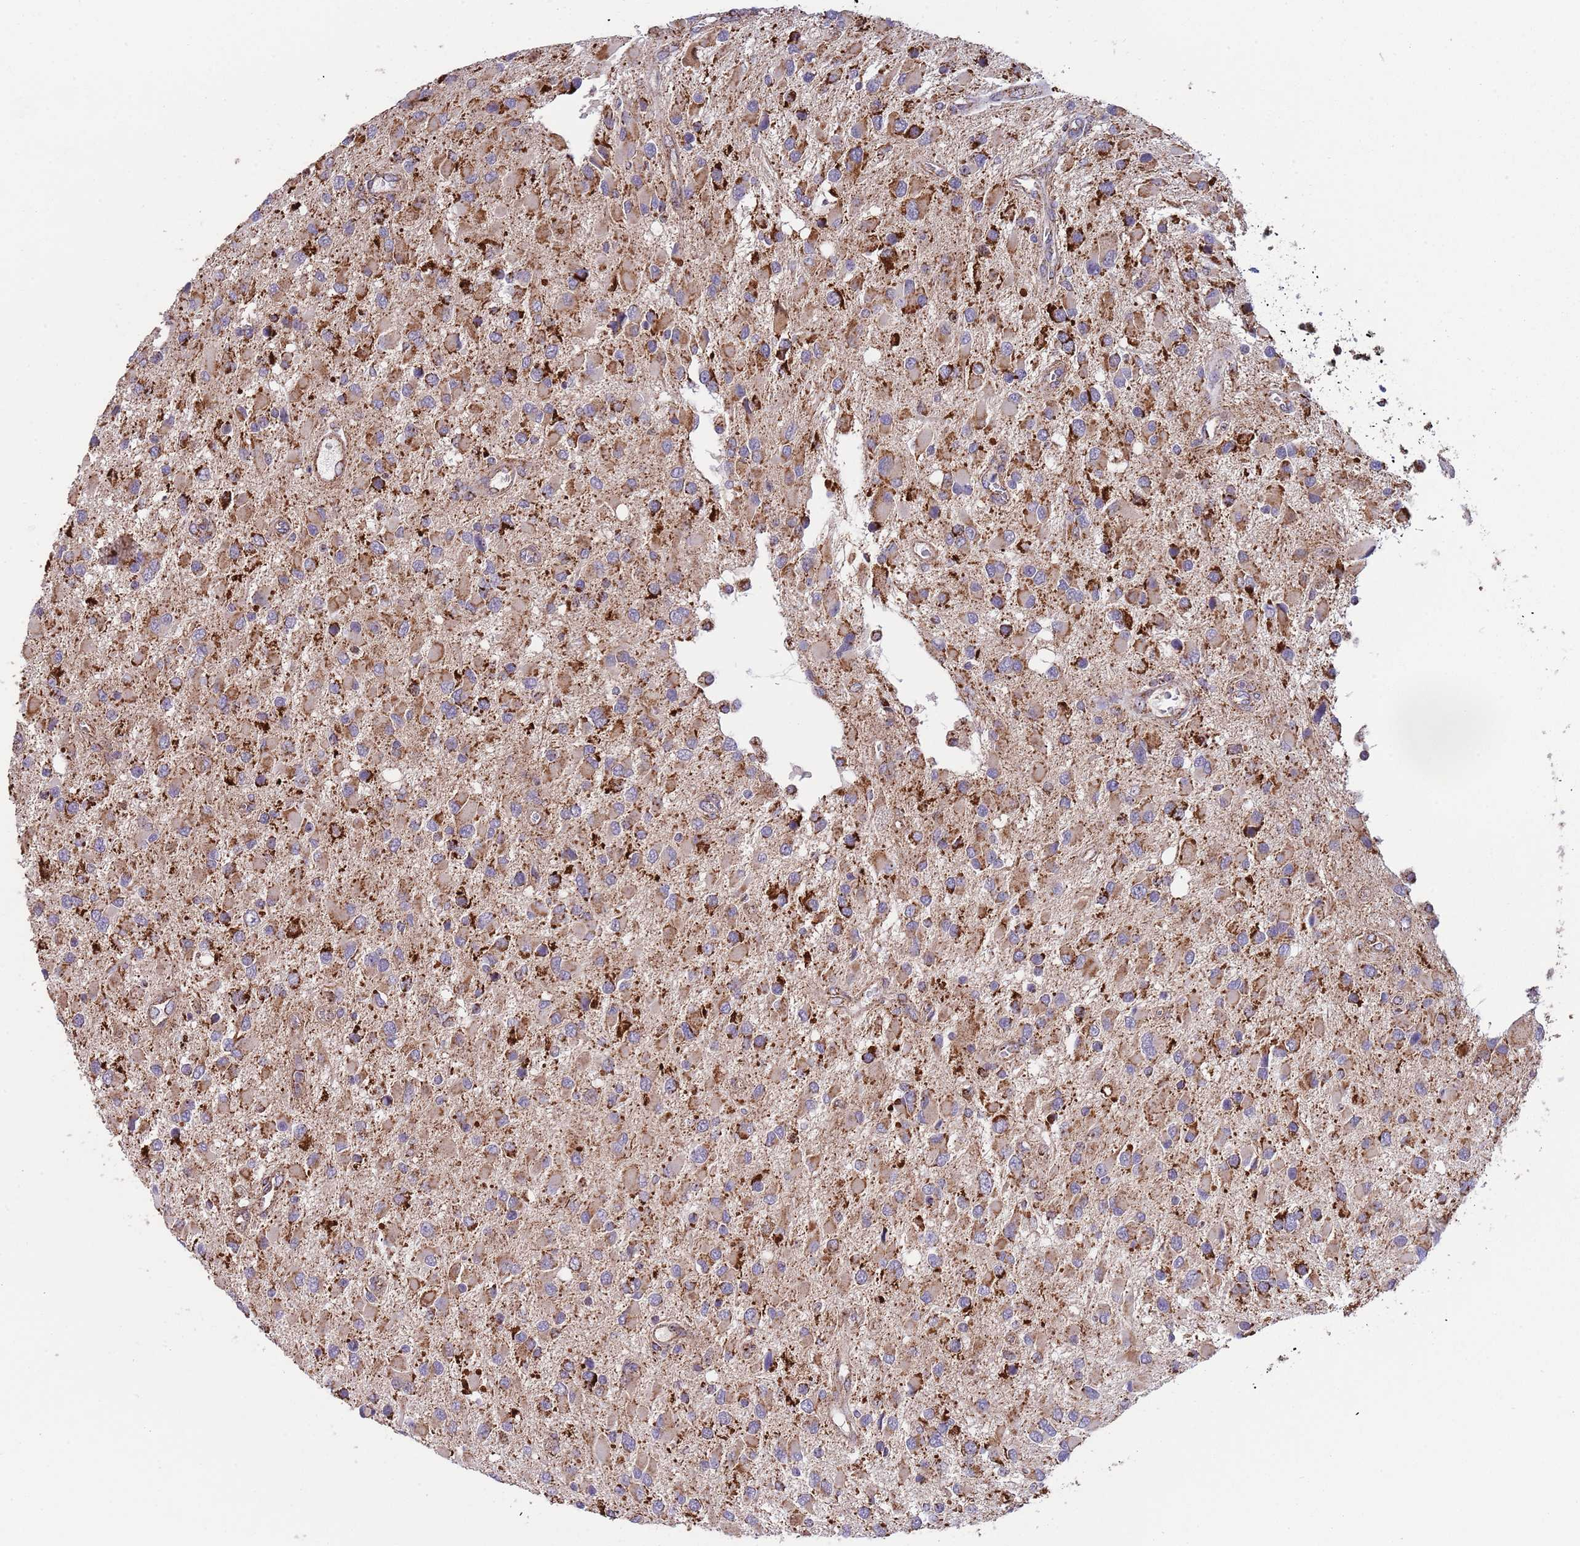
{"staining": {"intensity": "strong", "quantity": "25%-75%", "location": "cytoplasmic/membranous"}, "tissue": "glioma", "cell_type": "Tumor cells", "image_type": "cancer", "snomed": [{"axis": "morphology", "description": "Glioma, malignant, High grade"}, {"axis": "topography", "description": "Brain"}], "caption": "A high amount of strong cytoplasmic/membranous expression is appreciated in approximately 25%-75% of tumor cells in glioma tissue.", "gene": "VPS16", "patient": {"sex": "male", "age": 53}}